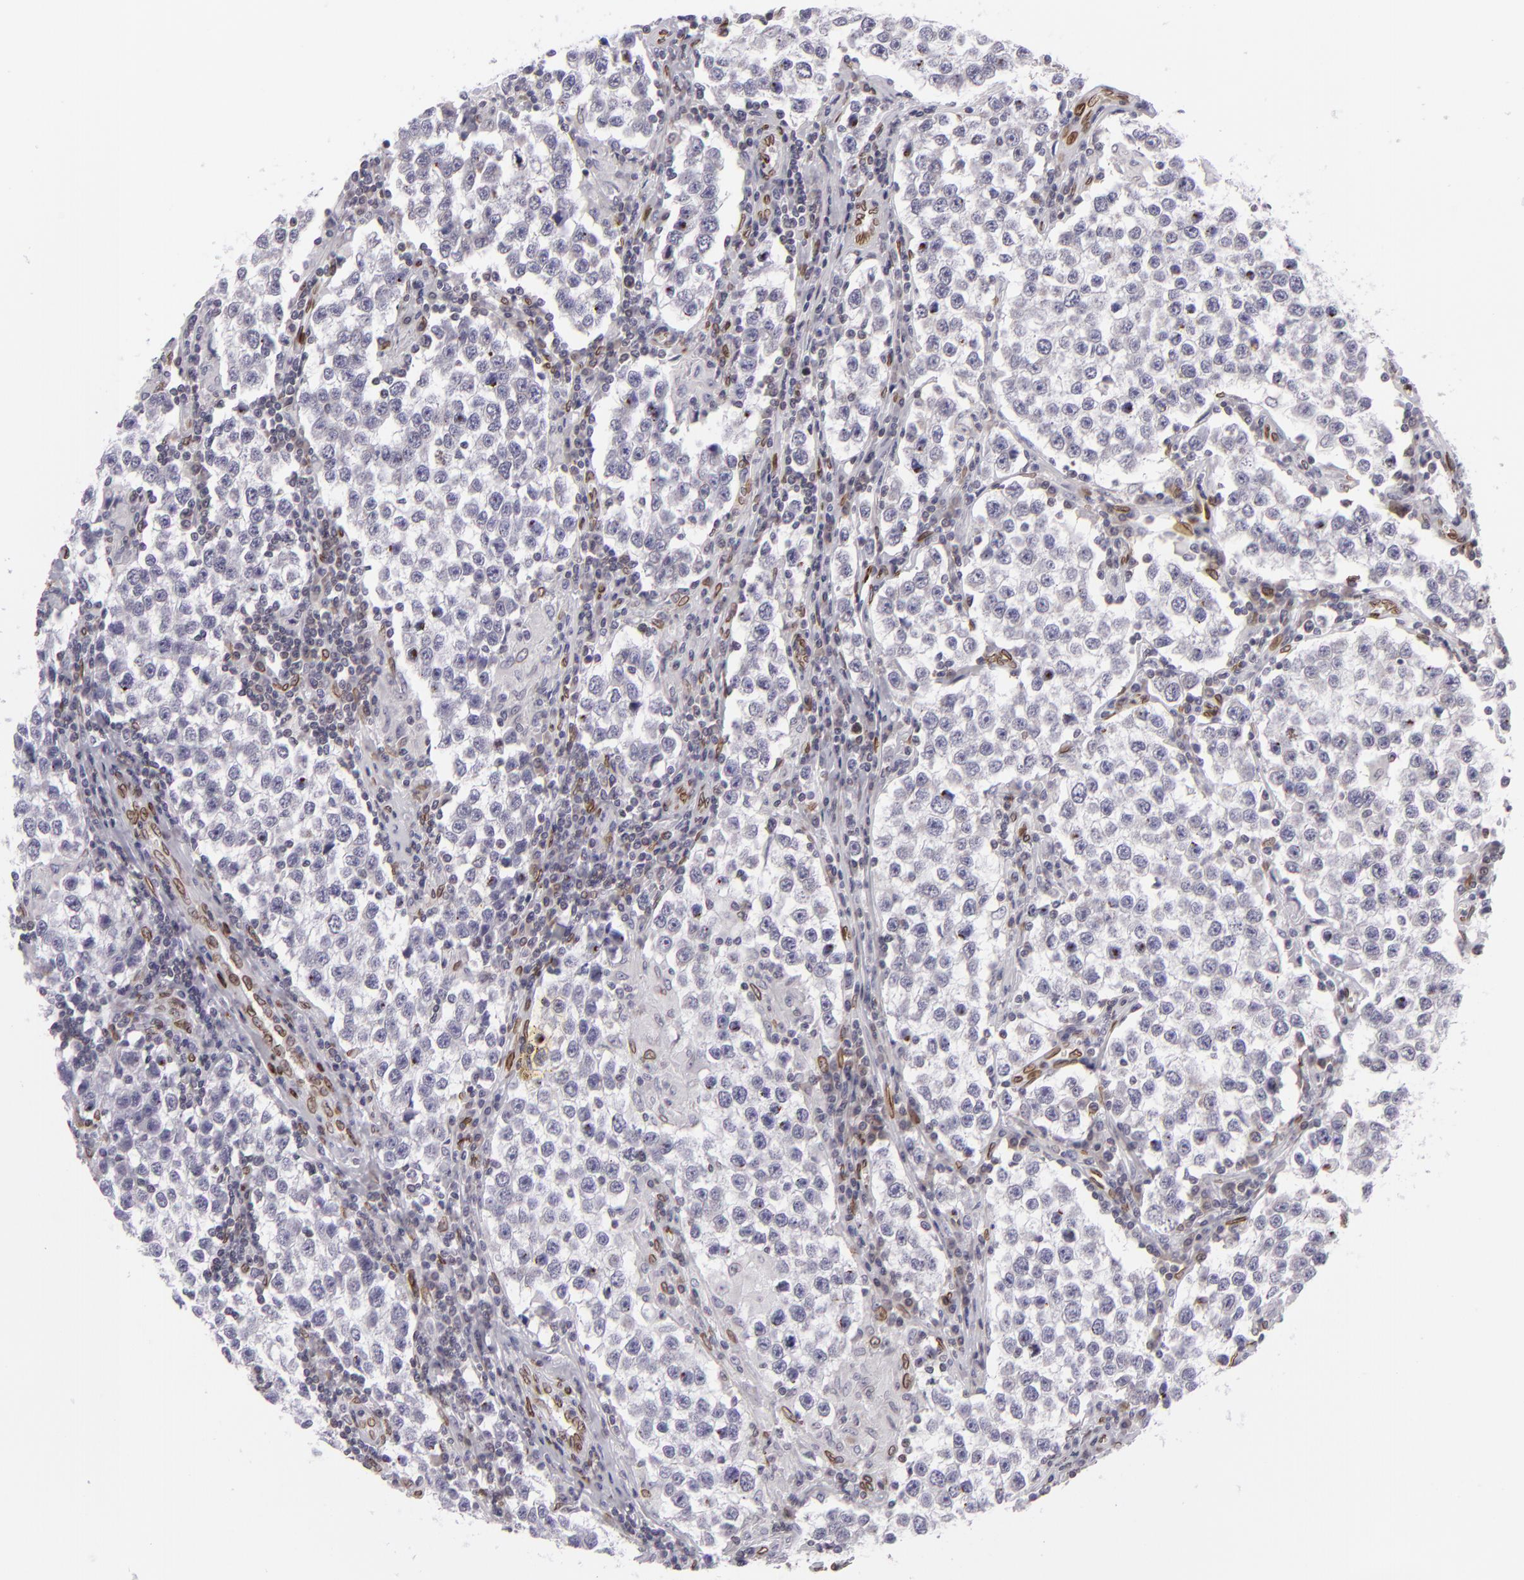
{"staining": {"intensity": "negative", "quantity": "none", "location": "none"}, "tissue": "testis cancer", "cell_type": "Tumor cells", "image_type": "cancer", "snomed": [{"axis": "morphology", "description": "Seminoma, NOS"}, {"axis": "topography", "description": "Testis"}], "caption": "This photomicrograph is of testis cancer (seminoma) stained with immunohistochemistry to label a protein in brown with the nuclei are counter-stained blue. There is no expression in tumor cells. The staining is performed using DAB brown chromogen with nuclei counter-stained in using hematoxylin.", "gene": "EMD", "patient": {"sex": "male", "age": 36}}